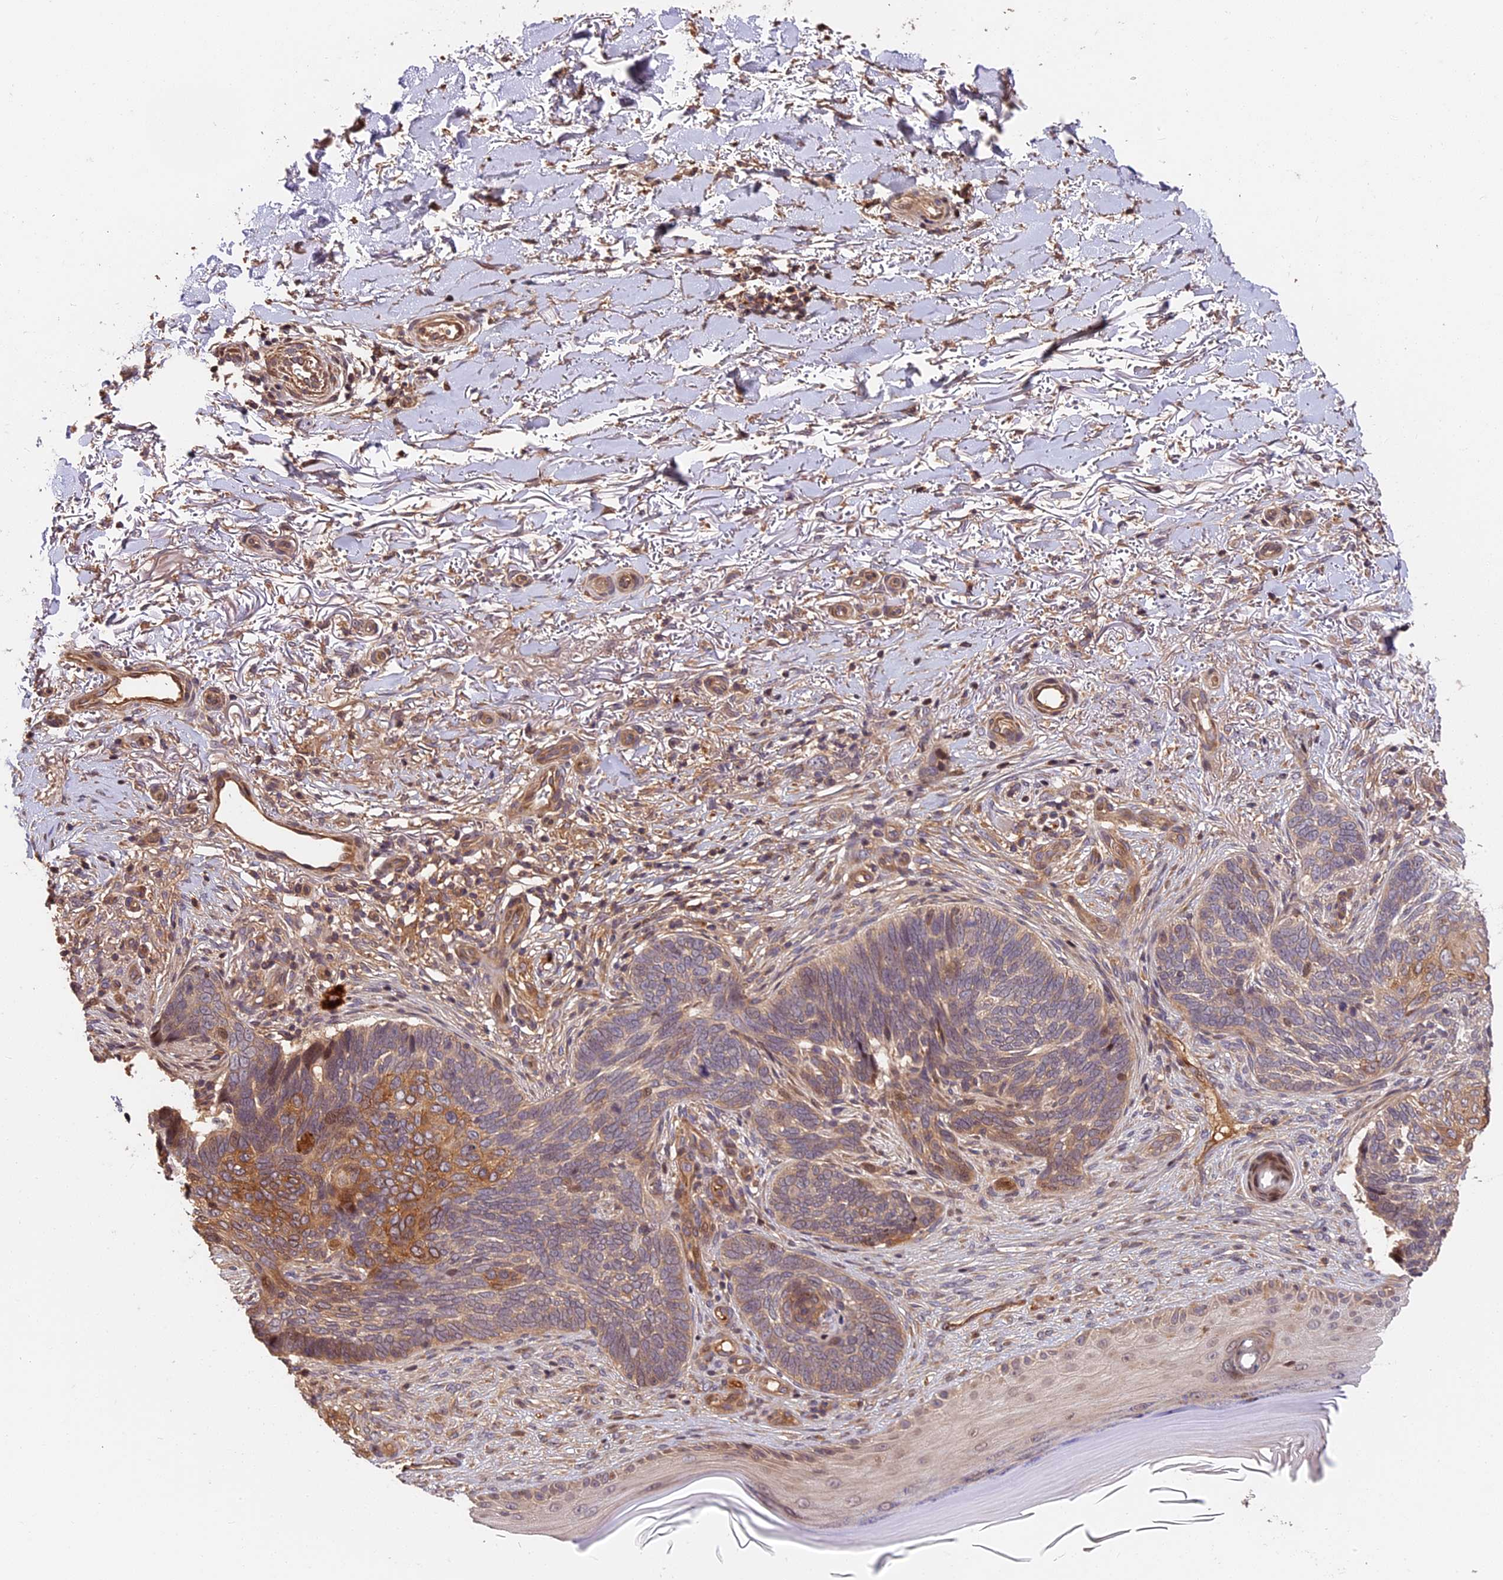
{"staining": {"intensity": "moderate", "quantity": "<25%", "location": "cytoplasmic/membranous,nuclear"}, "tissue": "skin cancer", "cell_type": "Tumor cells", "image_type": "cancer", "snomed": [{"axis": "morphology", "description": "Normal tissue, NOS"}, {"axis": "morphology", "description": "Basal cell carcinoma"}, {"axis": "topography", "description": "Skin"}], "caption": "This image exhibits basal cell carcinoma (skin) stained with immunohistochemistry (IHC) to label a protein in brown. The cytoplasmic/membranous and nuclear of tumor cells show moderate positivity for the protein. Nuclei are counter-stained blue.", "gene": "ARHGAP17", "patient": {"sex": "female", "age": 67}}